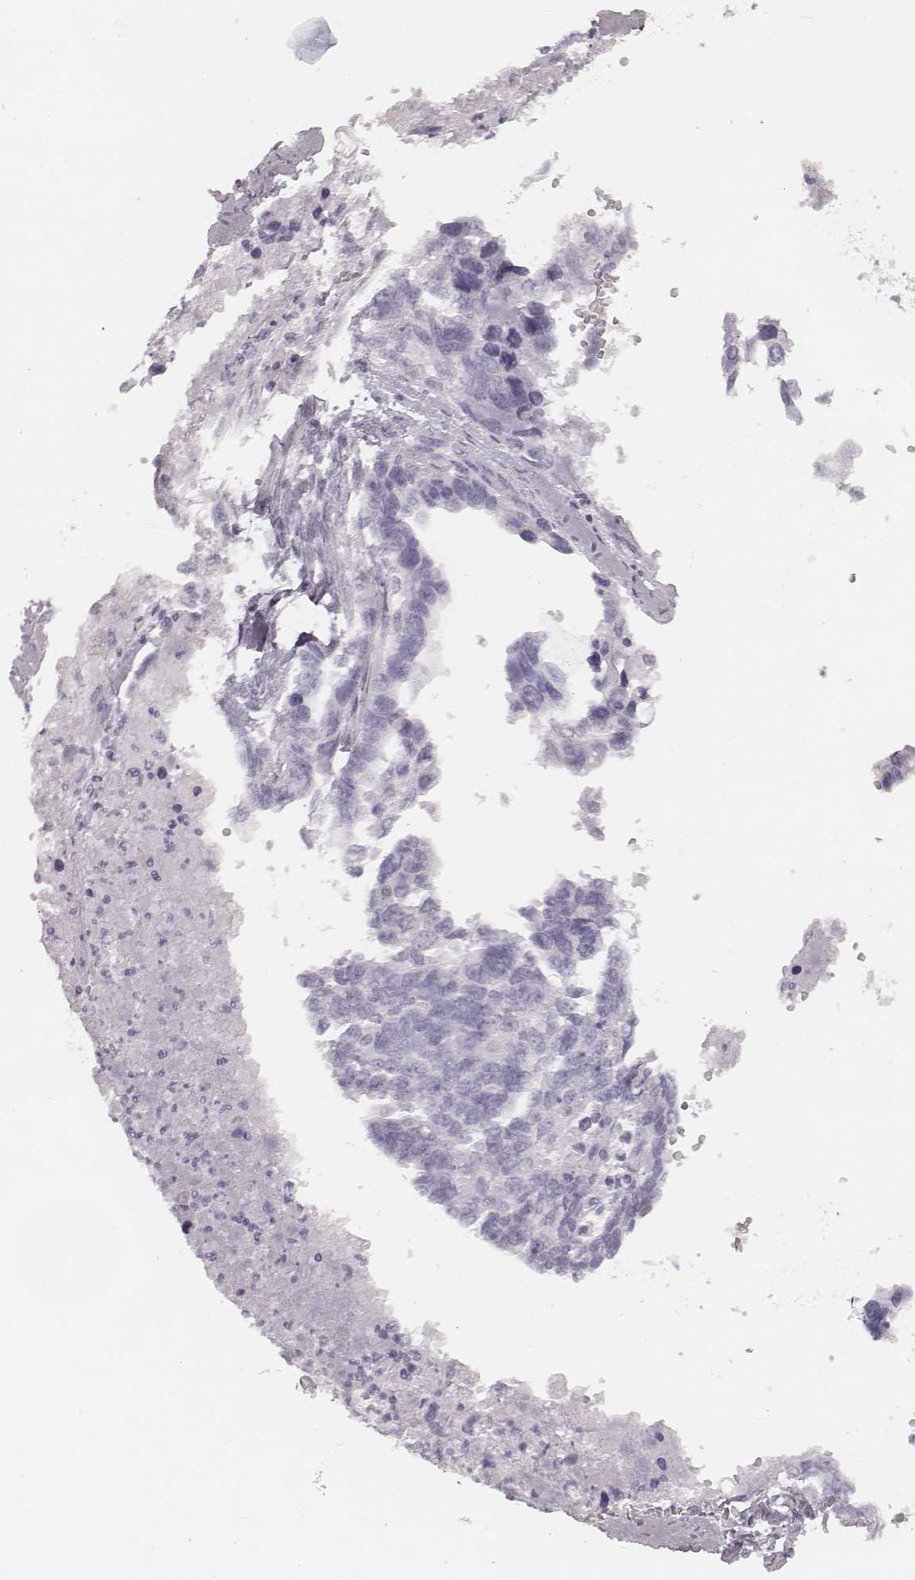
{"staining": {"intensity": "negative", "quantity": "none", "location": "none"}, "tissue": "ovarian cancer", "cell_type": "Tumor cells", "image_type": "cancer", "snomed": [{"axis": "morphology", "description": "Cystadenocarcinoma, serous, NOS"}, {"axis": "topography", "description": "Ovary"}], "caption": "A photomicrograph of human serous cystadenocarcinoma (ovarian) is negative for staining in tumor cells. (DAB immunohistochemistry with hematoxylin counter stain).", "gene": "KRT34", "patient": {"sex": "female", "age": 69}}